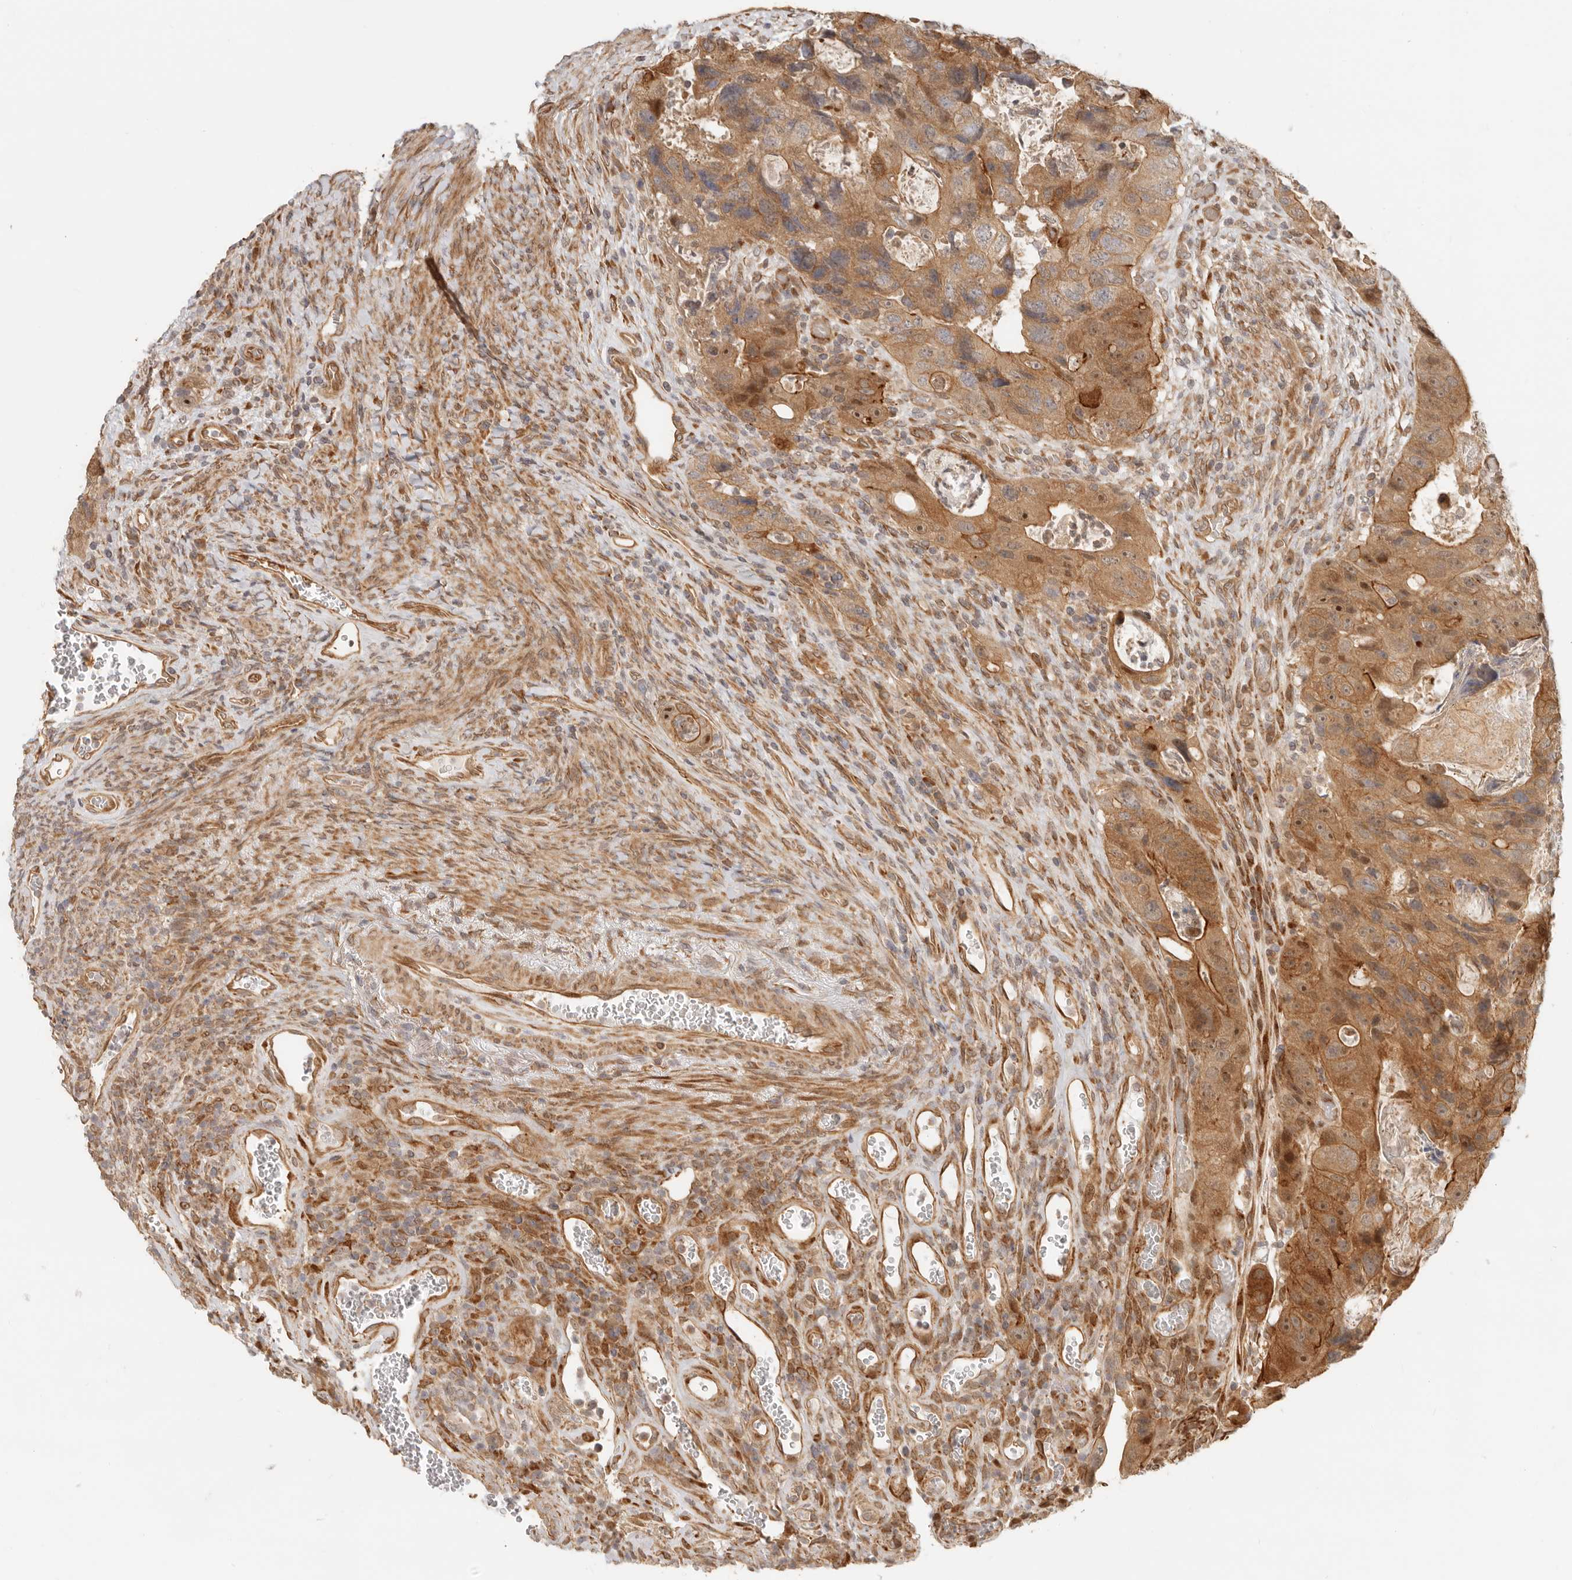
{"staining": {"intensity": "moderate", "quantity": ">75%", "location": "cytoplasmic/membranous"}, "tissue": "colorectal cancer", "cell_type": "Tumor cells", "image_type": "cancer", "snomed": [{"axis": "morphology", "description": "Adenocarcinoma, NOS"}, {"axis": "topography", "description": "Rectum"}], "caption": "High-power microscopy captured an immunohistochemistry image of colorectal cancer (adenocarcinoma), revealing moderate cytoplasmic/membranous positivity in approximately >75% of tumor cells.", "gene": "TUFT1", "patient": {"sex": "male", "age": 59}}